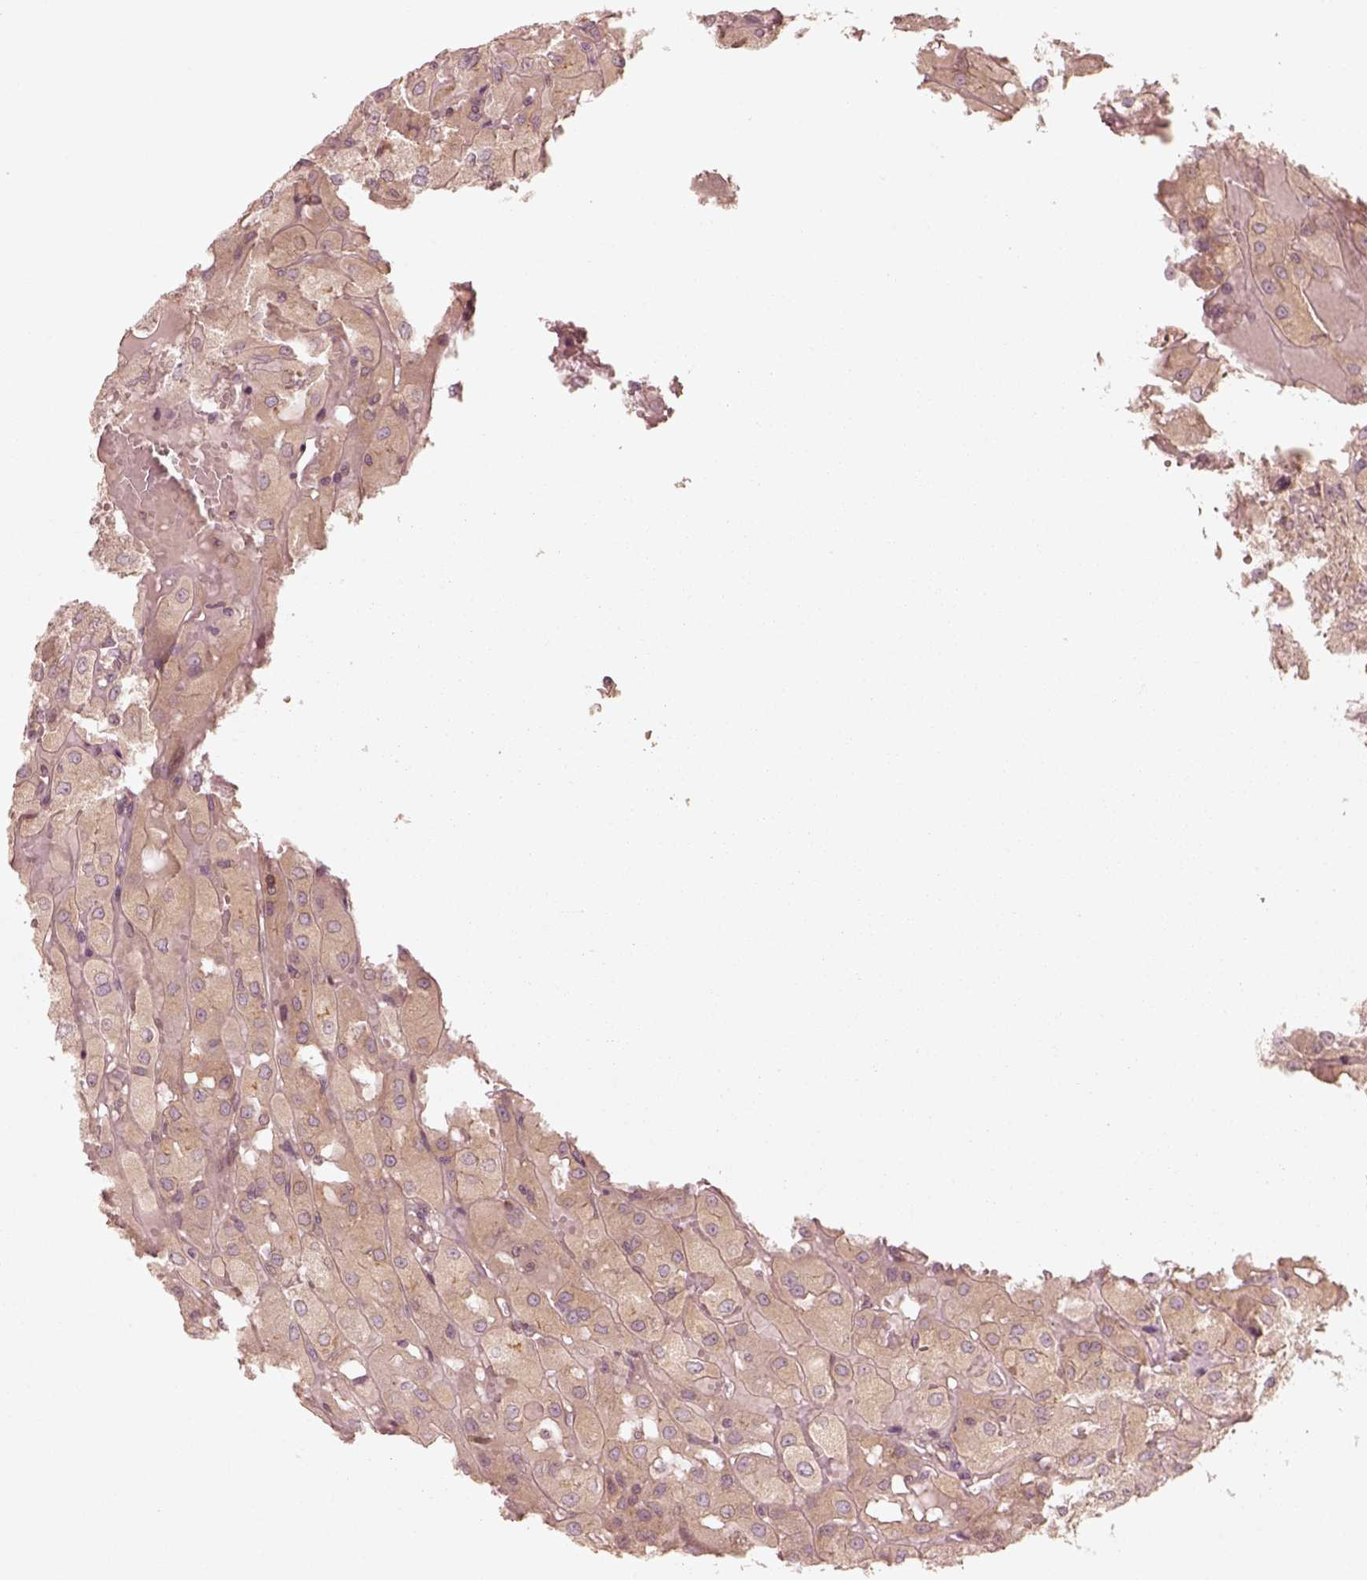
{"staining": {"intensity": "moderate", "quantity": ">75%", "location": "cytoplasmic/membranous"}, "tissue": "renal cancer", "cell_type": "Tumor cells", "image_type": "cancer", "snomed": [{"axis": "morphology", "description": "Adenocarcinoma, NOS"}, {"axis": "topography", "description": "Kidney"}], "caption": "The image demonstrates immunohistochemical staining of renal cancer (adenocarcinoma). There is moderate cytoplasmic/membranous expression is appreciated in approximately >75% of tumor cells. The protein of interest is stained brown, and the nuclei are stained in blue (DAB IHC with brightfield microscopy, high magnification).", "gene": "CNOT2", "patient": {"sex": "male", "age": 72}}